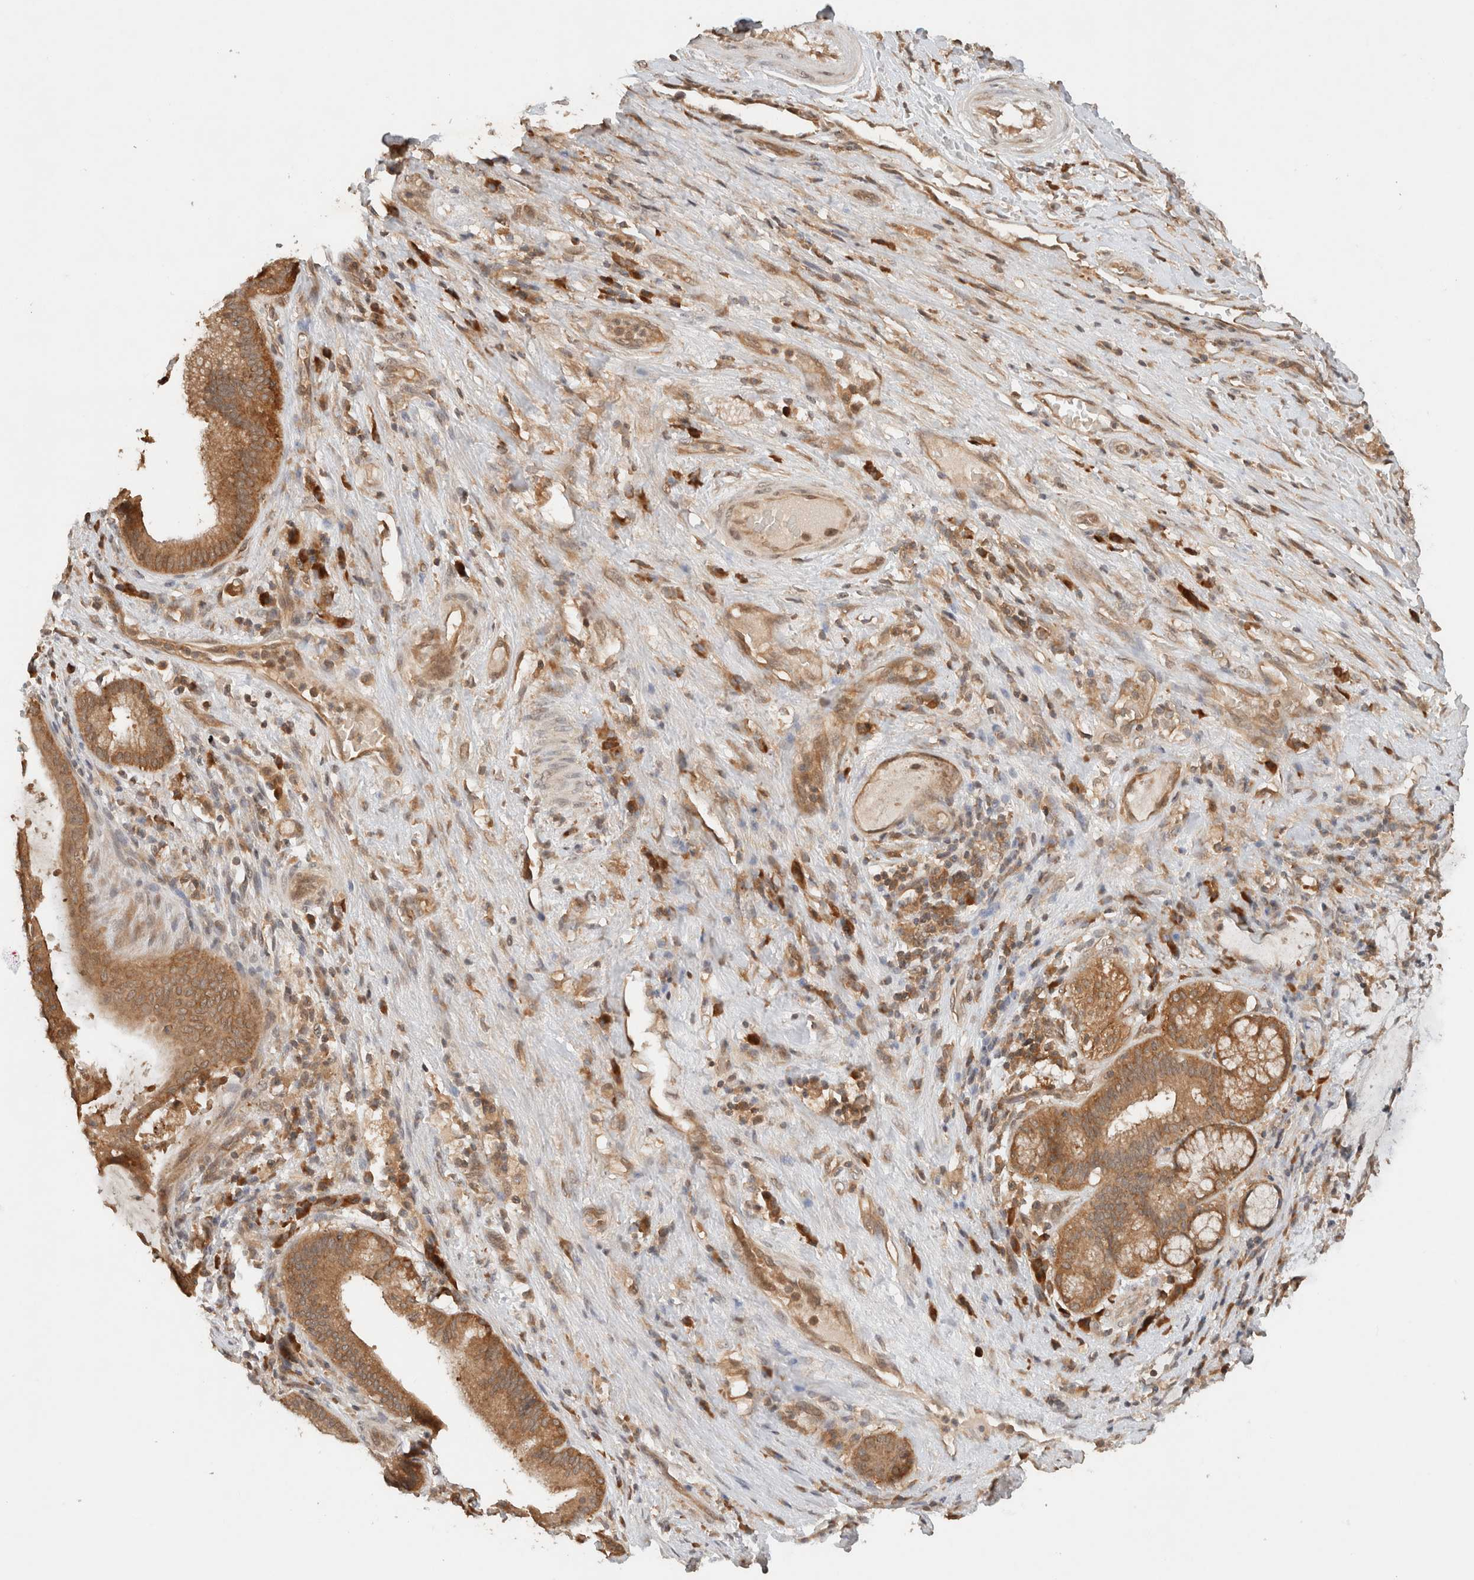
{"staining": {"intensity": "moderate", "quantity": ">75%", "location": "cytoplasmic/membranous"}, "tissue": "liver cancer", "cell_type": "Tumor cells", "image_type": "cancer", "snomed": [{"axis": "morphology", "description": "Normal tissue, NOS"}, {"axis": "morphology", "description": "Cholangiocarcinoma"}, {"axis": "topography", "description": "Liver"}, {"axis": "topography", "description": "Peripheral nerve tissue"}], "caption": "Human liver cancer (cholangiocarcinoma) stained with a protein marker displays moderate staining in tumor cells.", "gene": "ARFGEF2", "patient": {"sex": "female", "age": 73}}